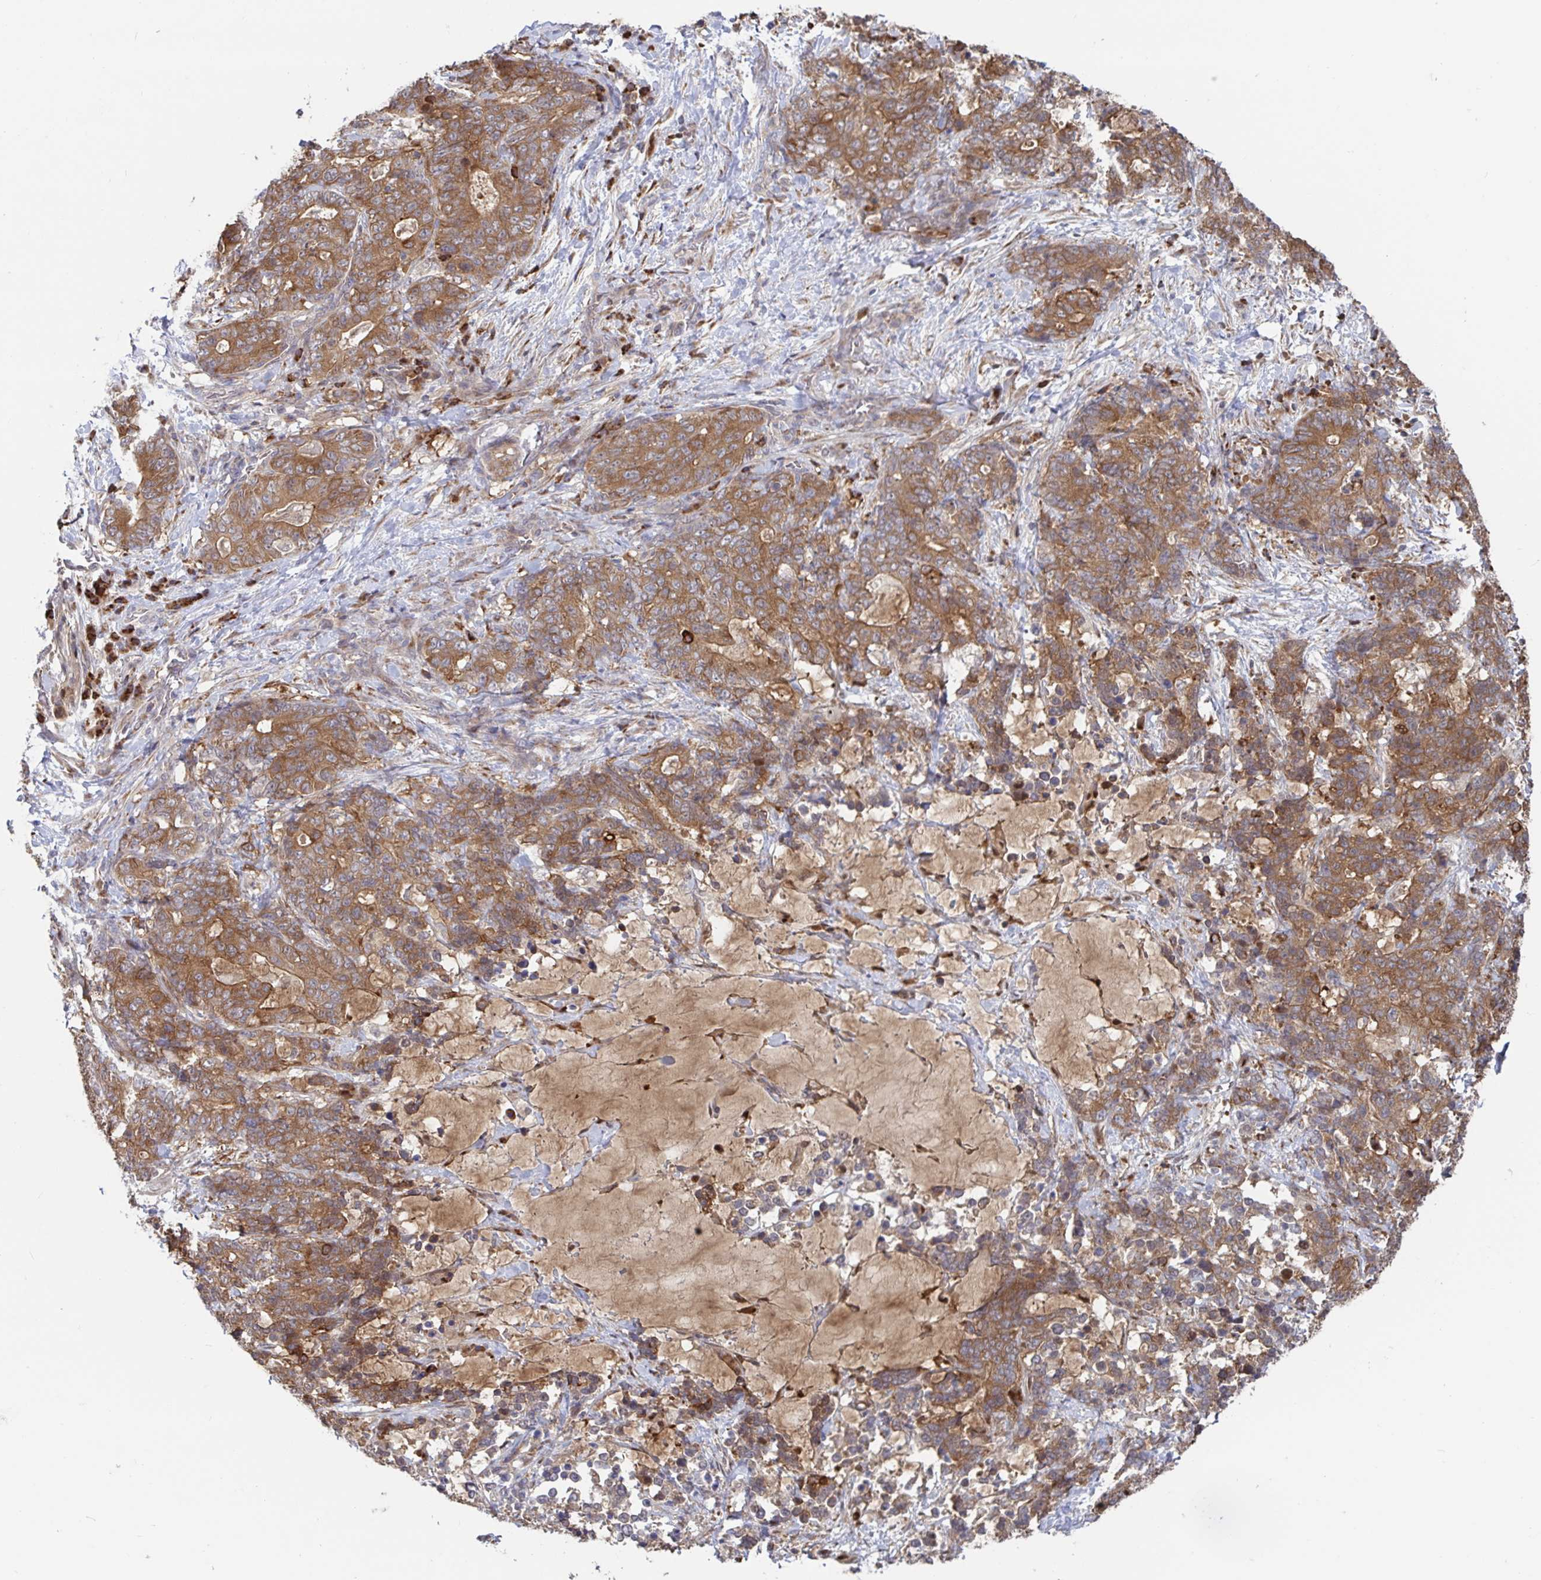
{"staining": {"intensity": "moderate", "quantity": ">75%", "location": "cytoplasmic/membranous"}, "tissue": "stomach cancer", "cell_type": "Tumor cells", "image_type": "cancer", "snomed": [{"axis": "morphology", "description": "Normal tissue, NOS"}, {"axis": "morphology", "description": "Adenocarcinoma, NOS"}, {"axis": "topography", "description": "Stomach"}], "caption": "Stomach cancer stained with a protein marker shows moderate staining in tumor cells.", "gene": "AACS", "patient": {"sex": "female", "age": 64}}